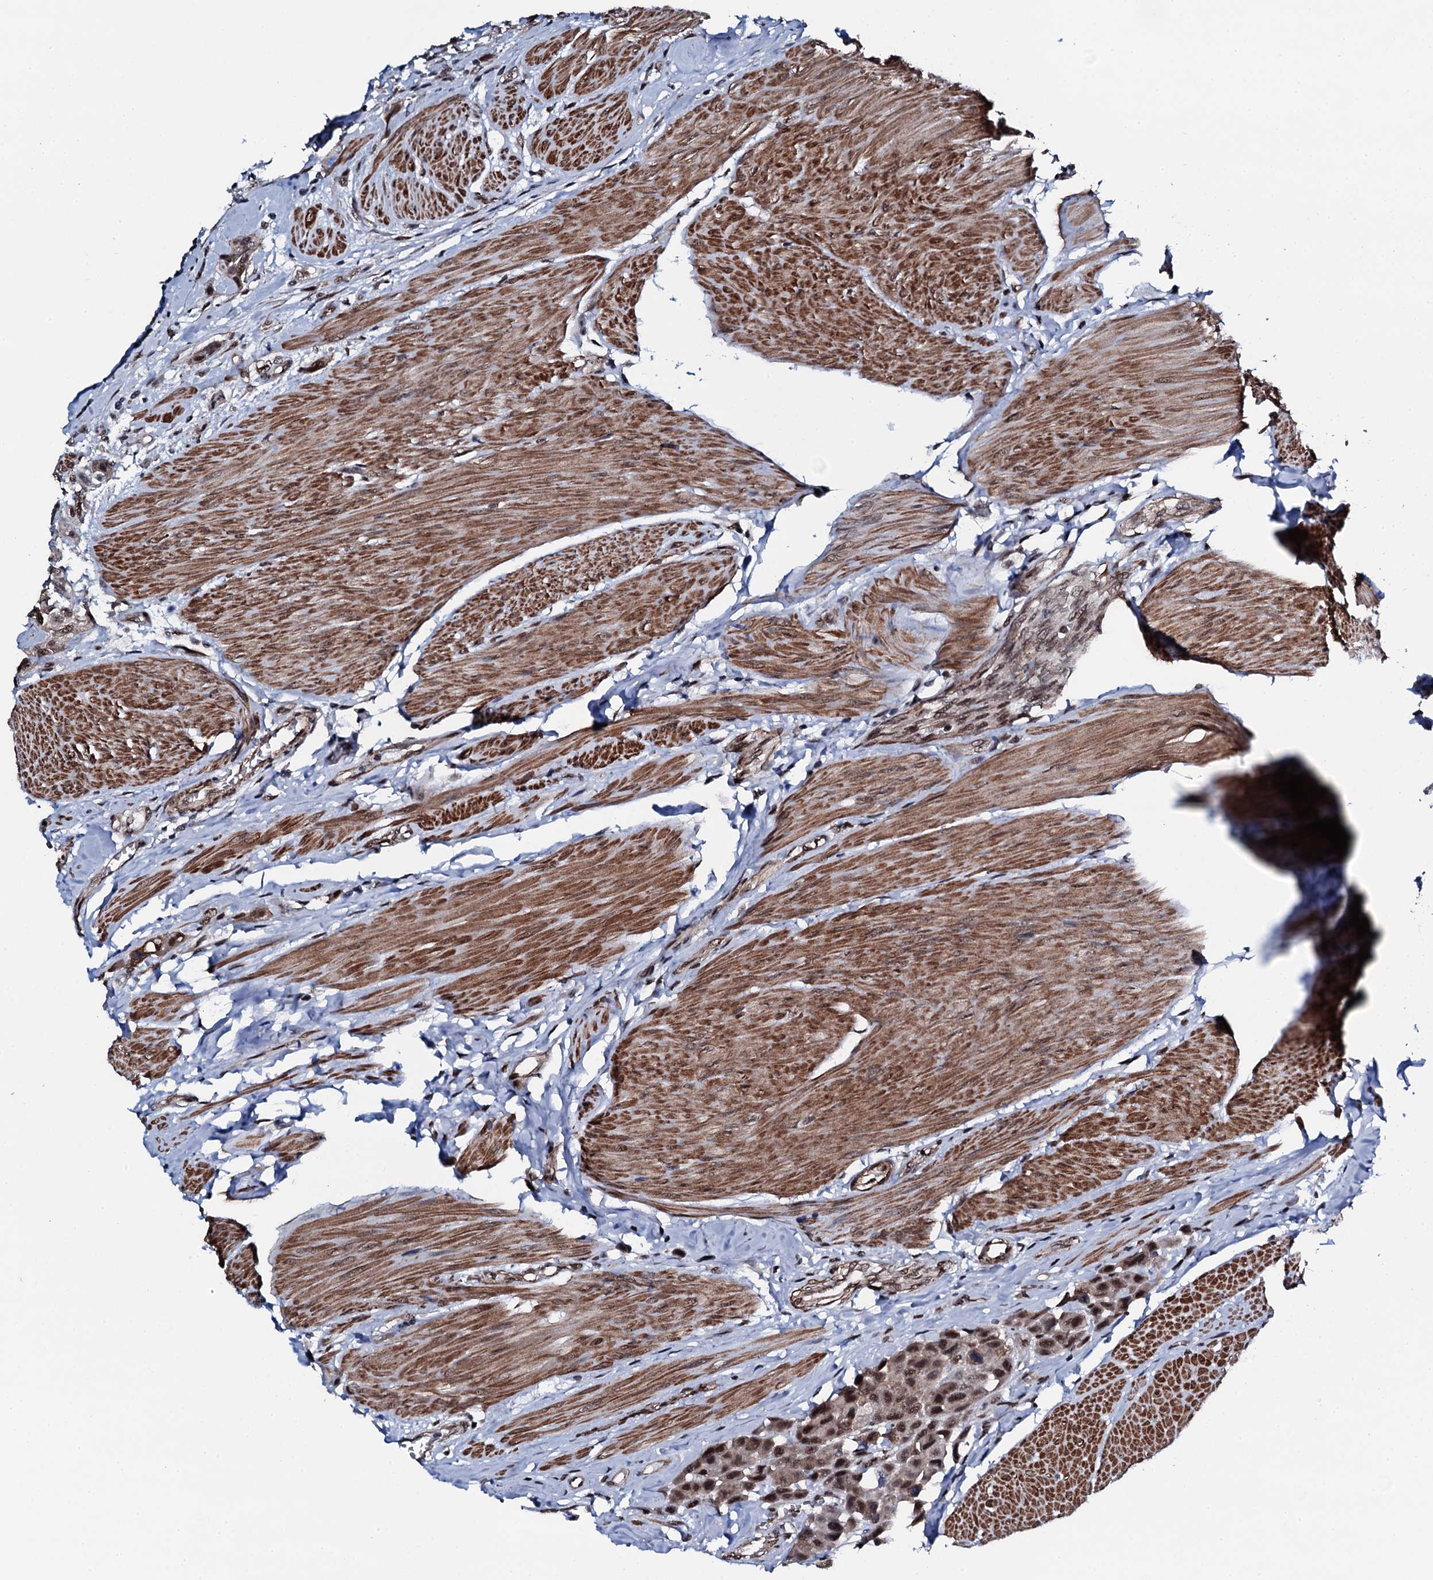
{"staining": {"intensity": "moderate", "quantity": ">75%", "location": "nuclear"}, "tissue": "urothelial cancer", "cell_type": "Tumor cells", "image_type": "cancer", "snomed": [{"axis": "morphology", "description": "Urothelial carcinoma, High grade"}, {"axis": "topography", "description": "Urinary bladder"}], "caption": "Human urothelial cancer stained with a protein marker reveals moderate staining in tumor cells.", "gene": "CWC15", "patient": {"sex": "male", "age": 50}}